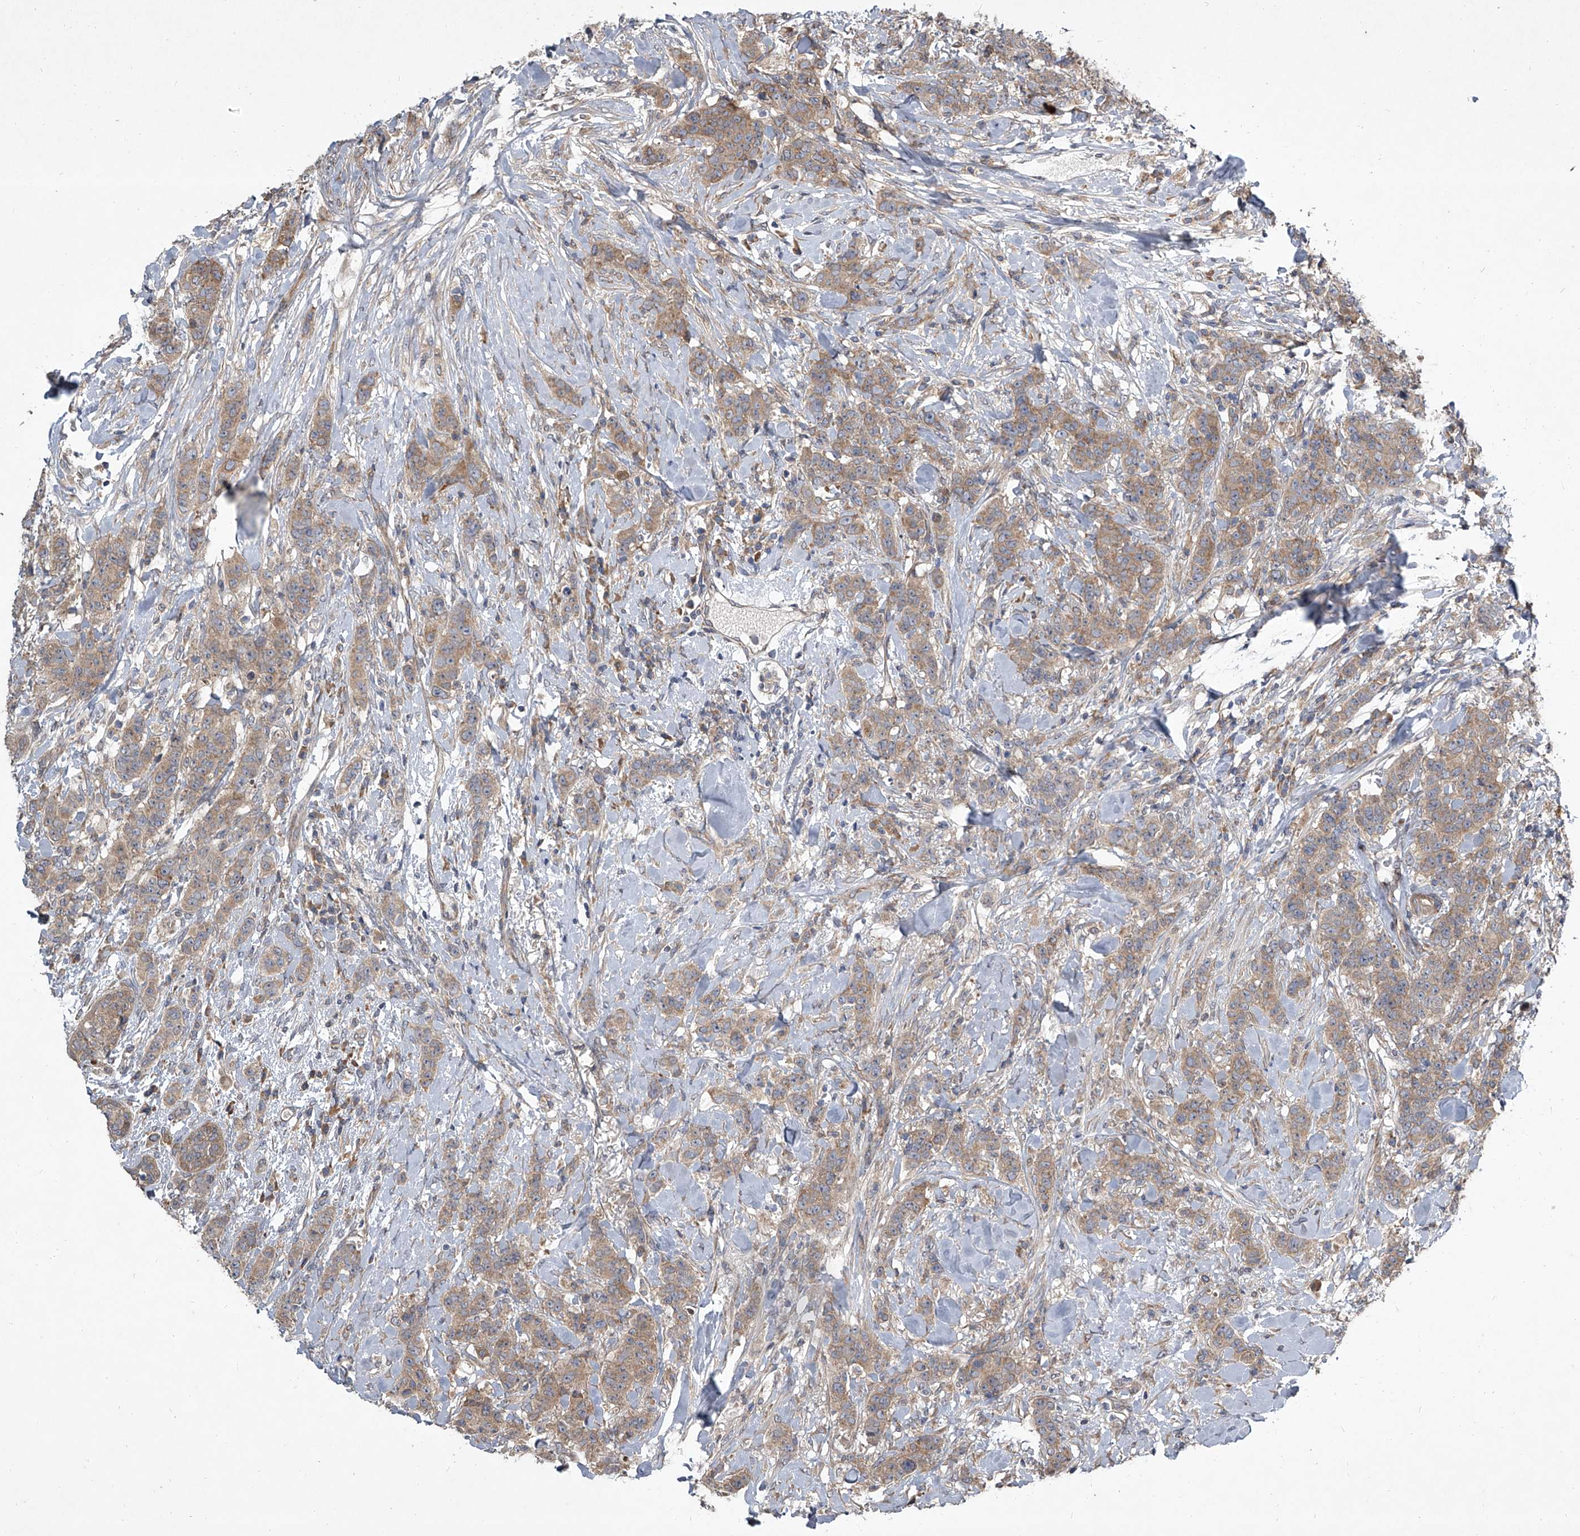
{"staining": {"intensity": "moderate", "quantity": ">75%", "location": "cytoplasmic/membranous"}, "tissue": "breast cancer", "cell_type": "Tumor cells", "image_type": "cancer", "snomed": [{"axis": "morphology", "description": "Duct carcinoma"}, {"axis": "topography", "description": "Breast"}], "caption": "An IHC image of tumor tissue is shown. Protein staining in brown highlights moderate cytoplasmic/membranous positivity in breast cancer within tumor cells. The staining was performed using DAB (3,3'-diaminobenzidine), with brown indicating positive protein expression. Nuclei are stained blue with hematoxylin.", "gene": "EVA1C", "patient": {"sex": "female", "age": 40}}